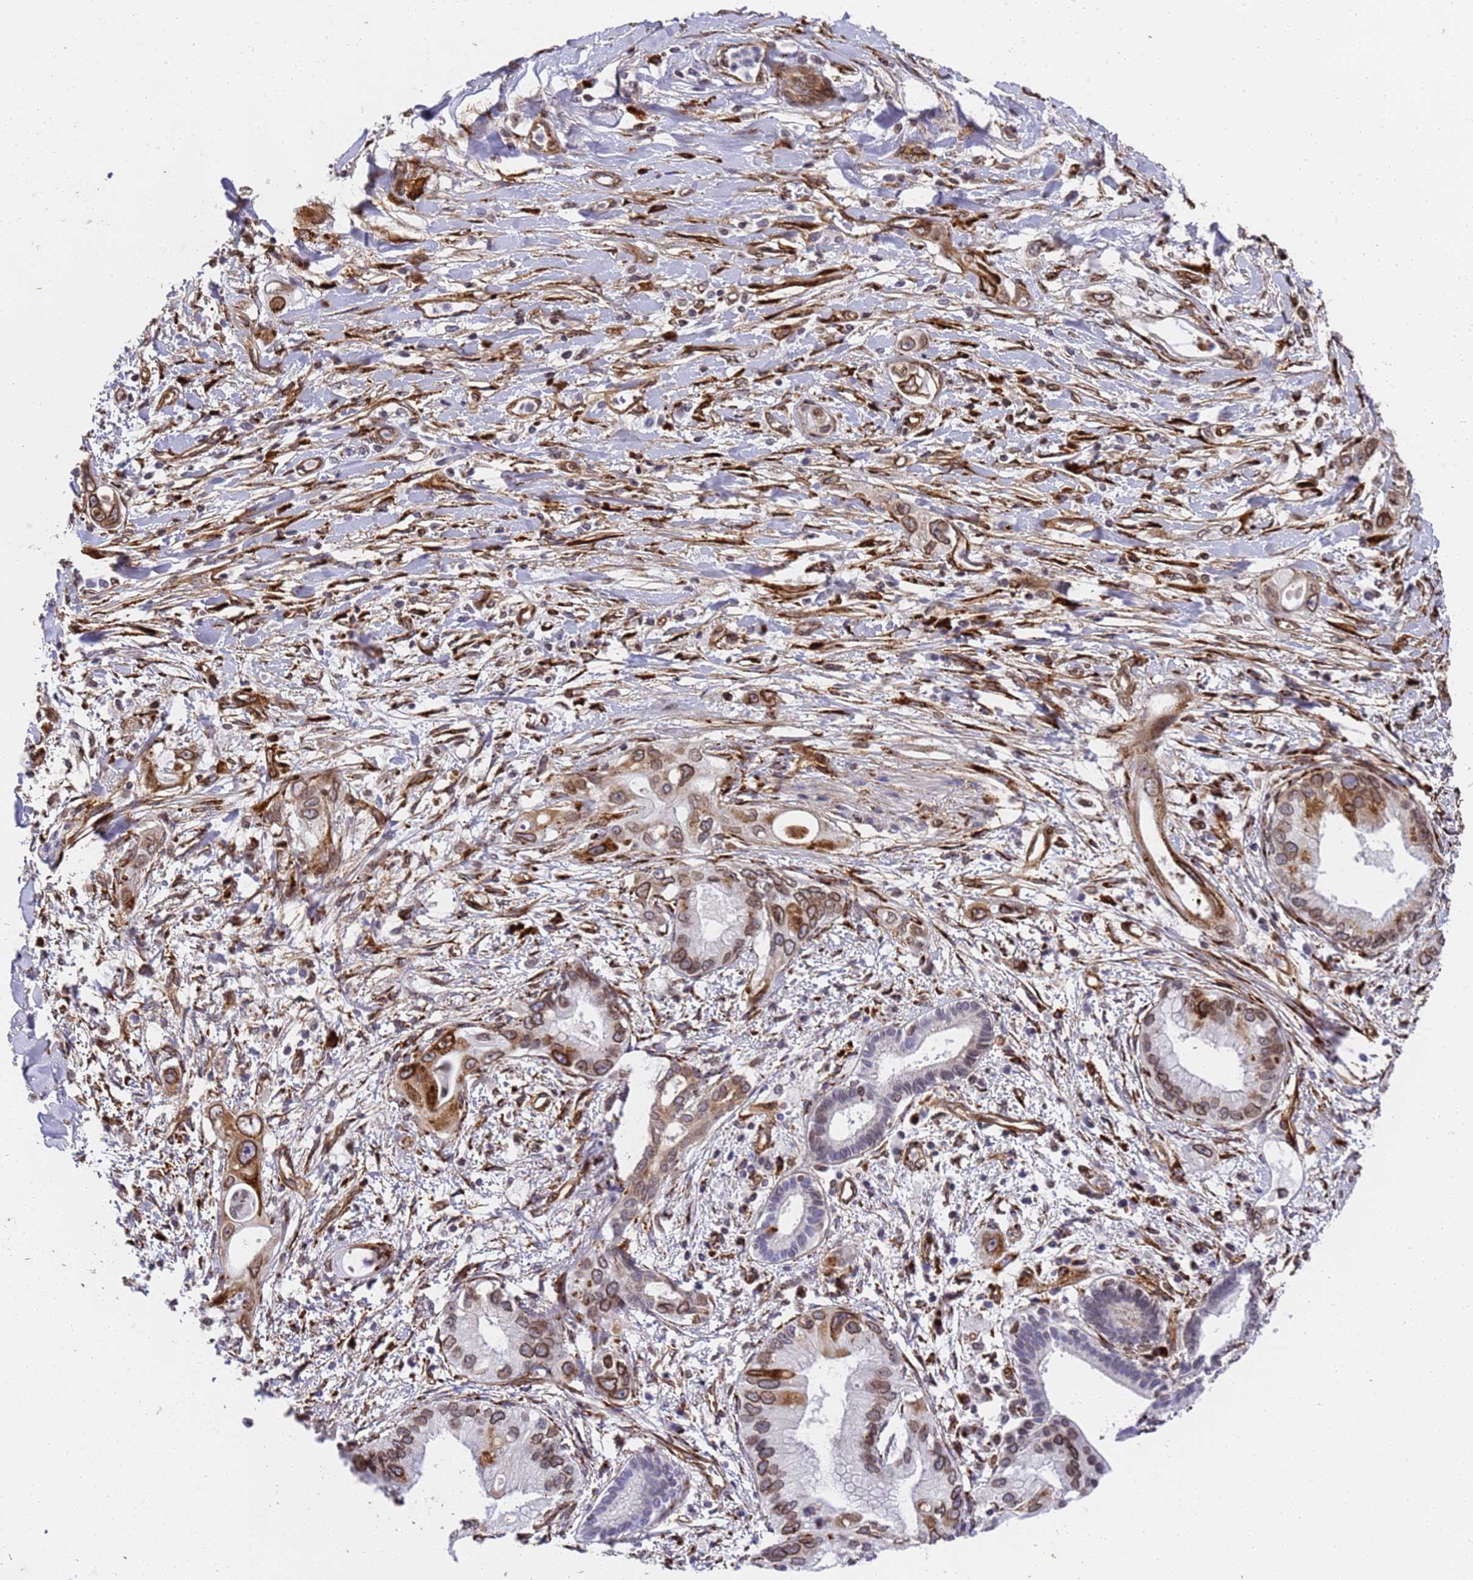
{"staining": {"intensity": "moderate", "quantity": "25%-75%", "location": "cytoplasmic/membranous,nuclear"}, "tissue": "pancreatic cancer", "cell_type": "Tumor cells", "image_type": "cancer", "snomed": [{"axis": "morphology", "description": "Inflammation, NOS"}, {"axis": "morphology", "description": "Adenocarcinoma, NOS"}, {"axis": "topography", "description": "Pancreas"}], "caption": "Pancreatic cancer (adenocarcinoma) stained with immunohistochemistry displays moderate cytoplasmic/membranous and nuclear positivity in approximately 25%-75% of tumor cells.", "gene": "IGFBP7", "patient": {"sex": "female", "age": 56}}